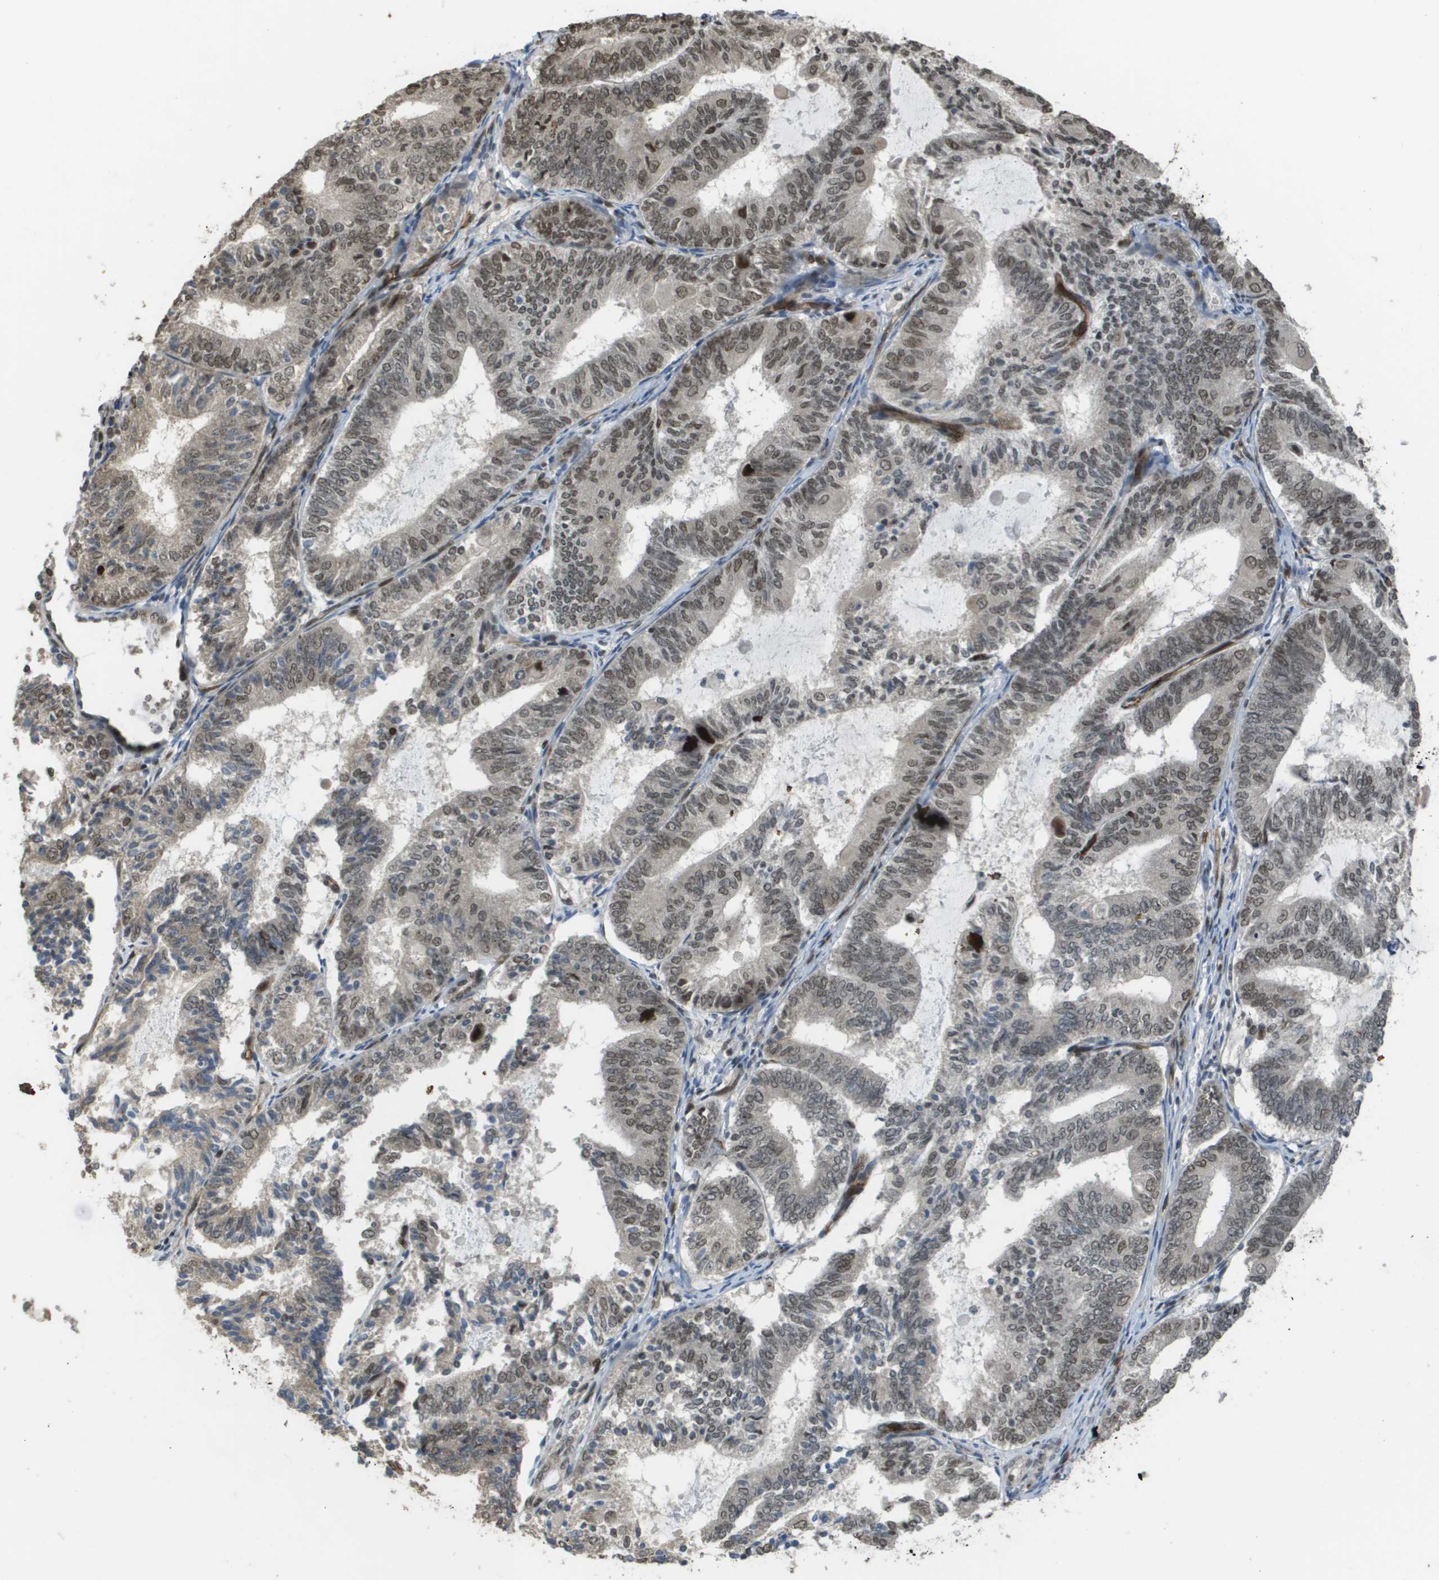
{"staining": {"intensity": "weak", "quantity": ">75%", "location": "nuclear"}, "tissue": "endometrial cancer", "cell_type": "Tumor cells", "image_type": "cancer", "snomed": [{"axis": "morphology", "description": "Adenocarcinoma, NOS"}, {"axis": "topography", "description": "Endometrium"}], "caption": "A high-resolution image shows IHC staining of endometrial adenocarcinoma, which reveals weak nuclear positivity in approximately >75% of tumor cells. The protein of interest is stained brown, and the nuclei are stained in blue (DAB (3,3'-diaminobenzidine) IHC with brightfield microscopy, high magnification).", "gene": "KAT5", "patient": {"sex": "female", "age": 81}}